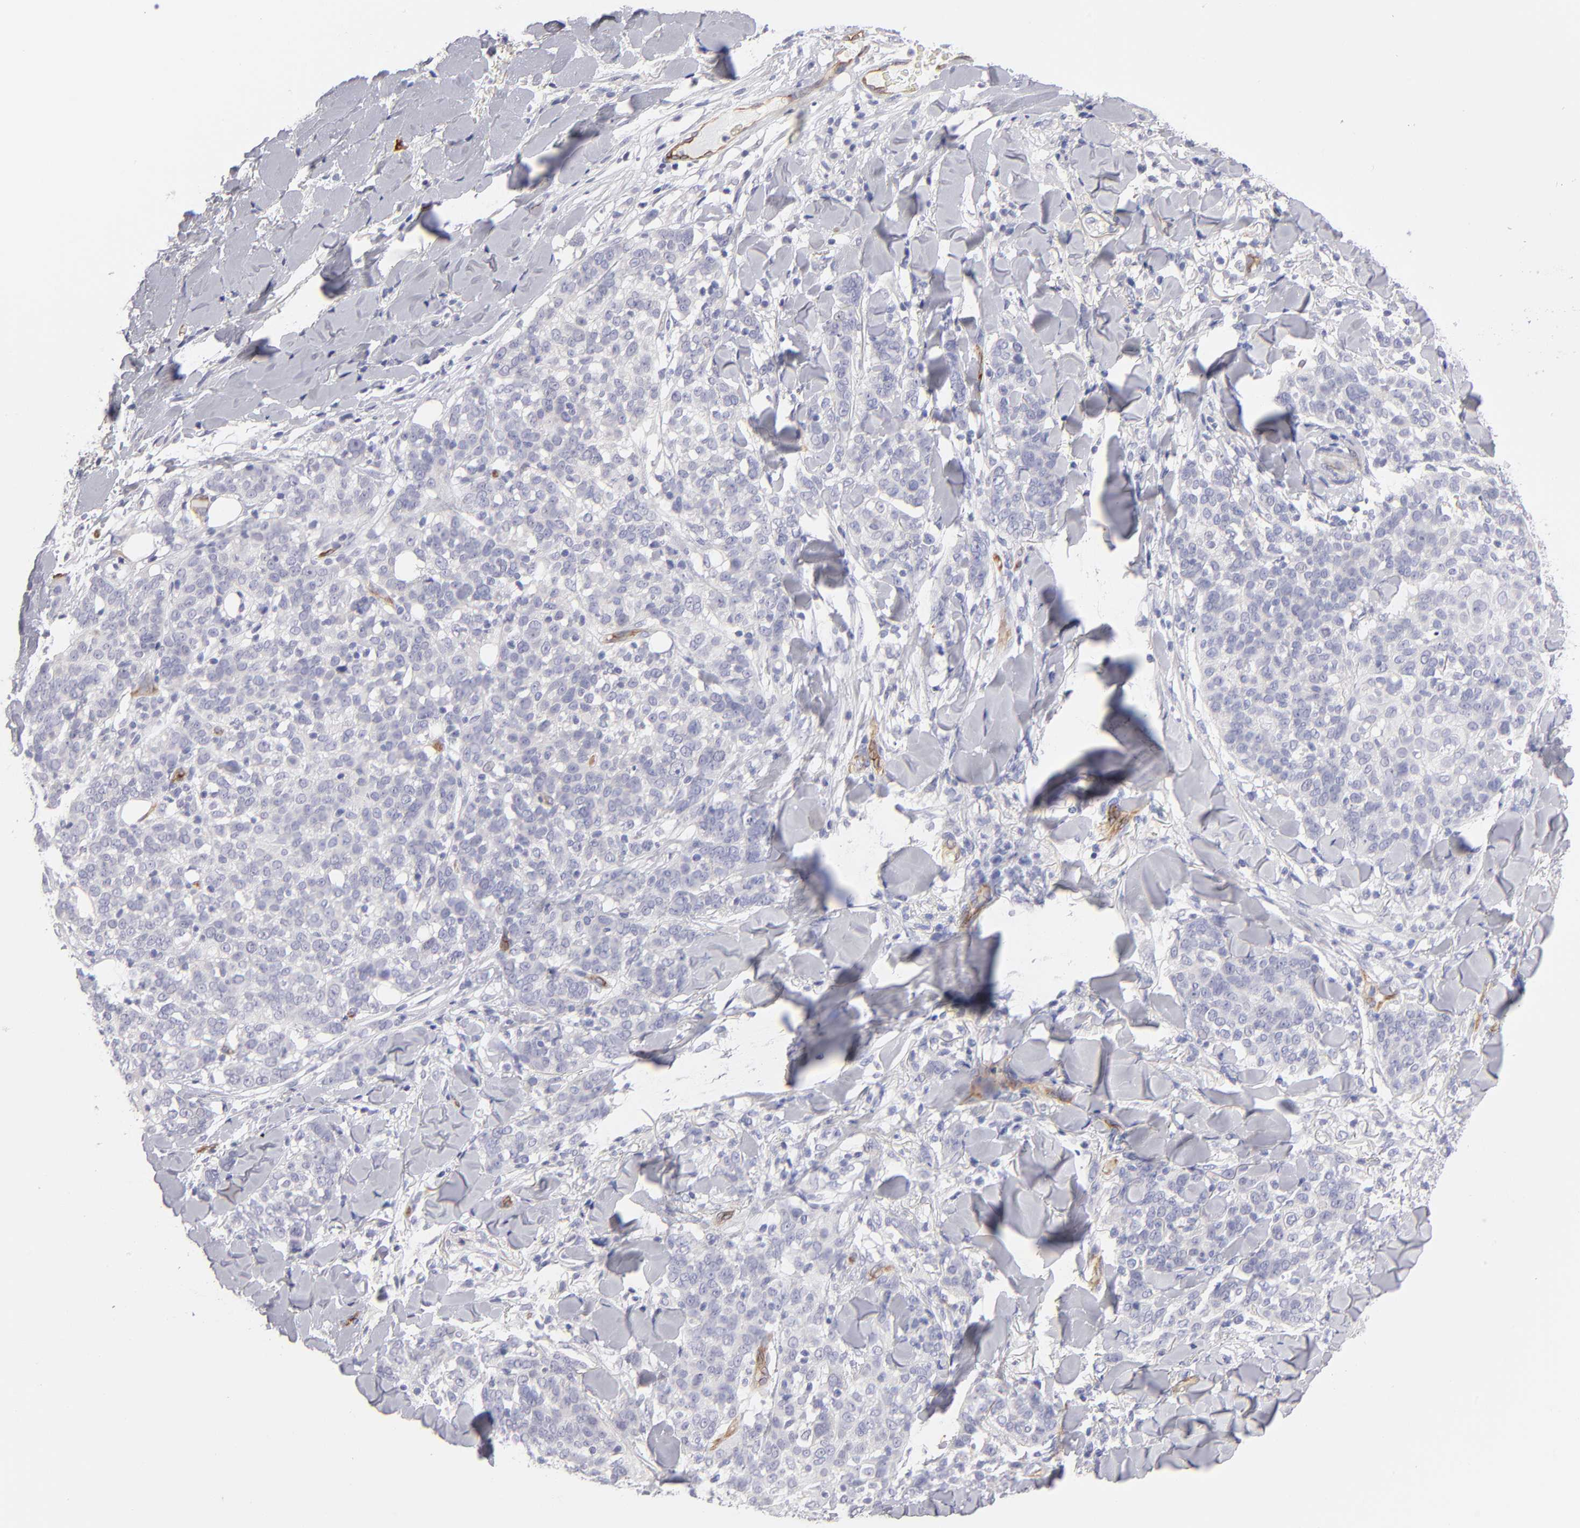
{"staining": {"intensity": "negative", "quantity": "none", "location": "none"}, "tissue": "skin cancer", "cell_type": "Tumor cells", "image_type": "cancer", "snomed": [{"axis": "morphology", "description": "Normal tissue, NOS"}, {"axis": "morphology", "description": "Squamous cell carcinoma, NOS"}, {"axis": "topography", "description": "Skin"}], "caption": "Protein analysis of skin cancer (squamous cell carcinoma) exhibits no significant staining in tumor cells.", "gene": "PLVAP", "patient": {"sex": "female", "age": 83}}